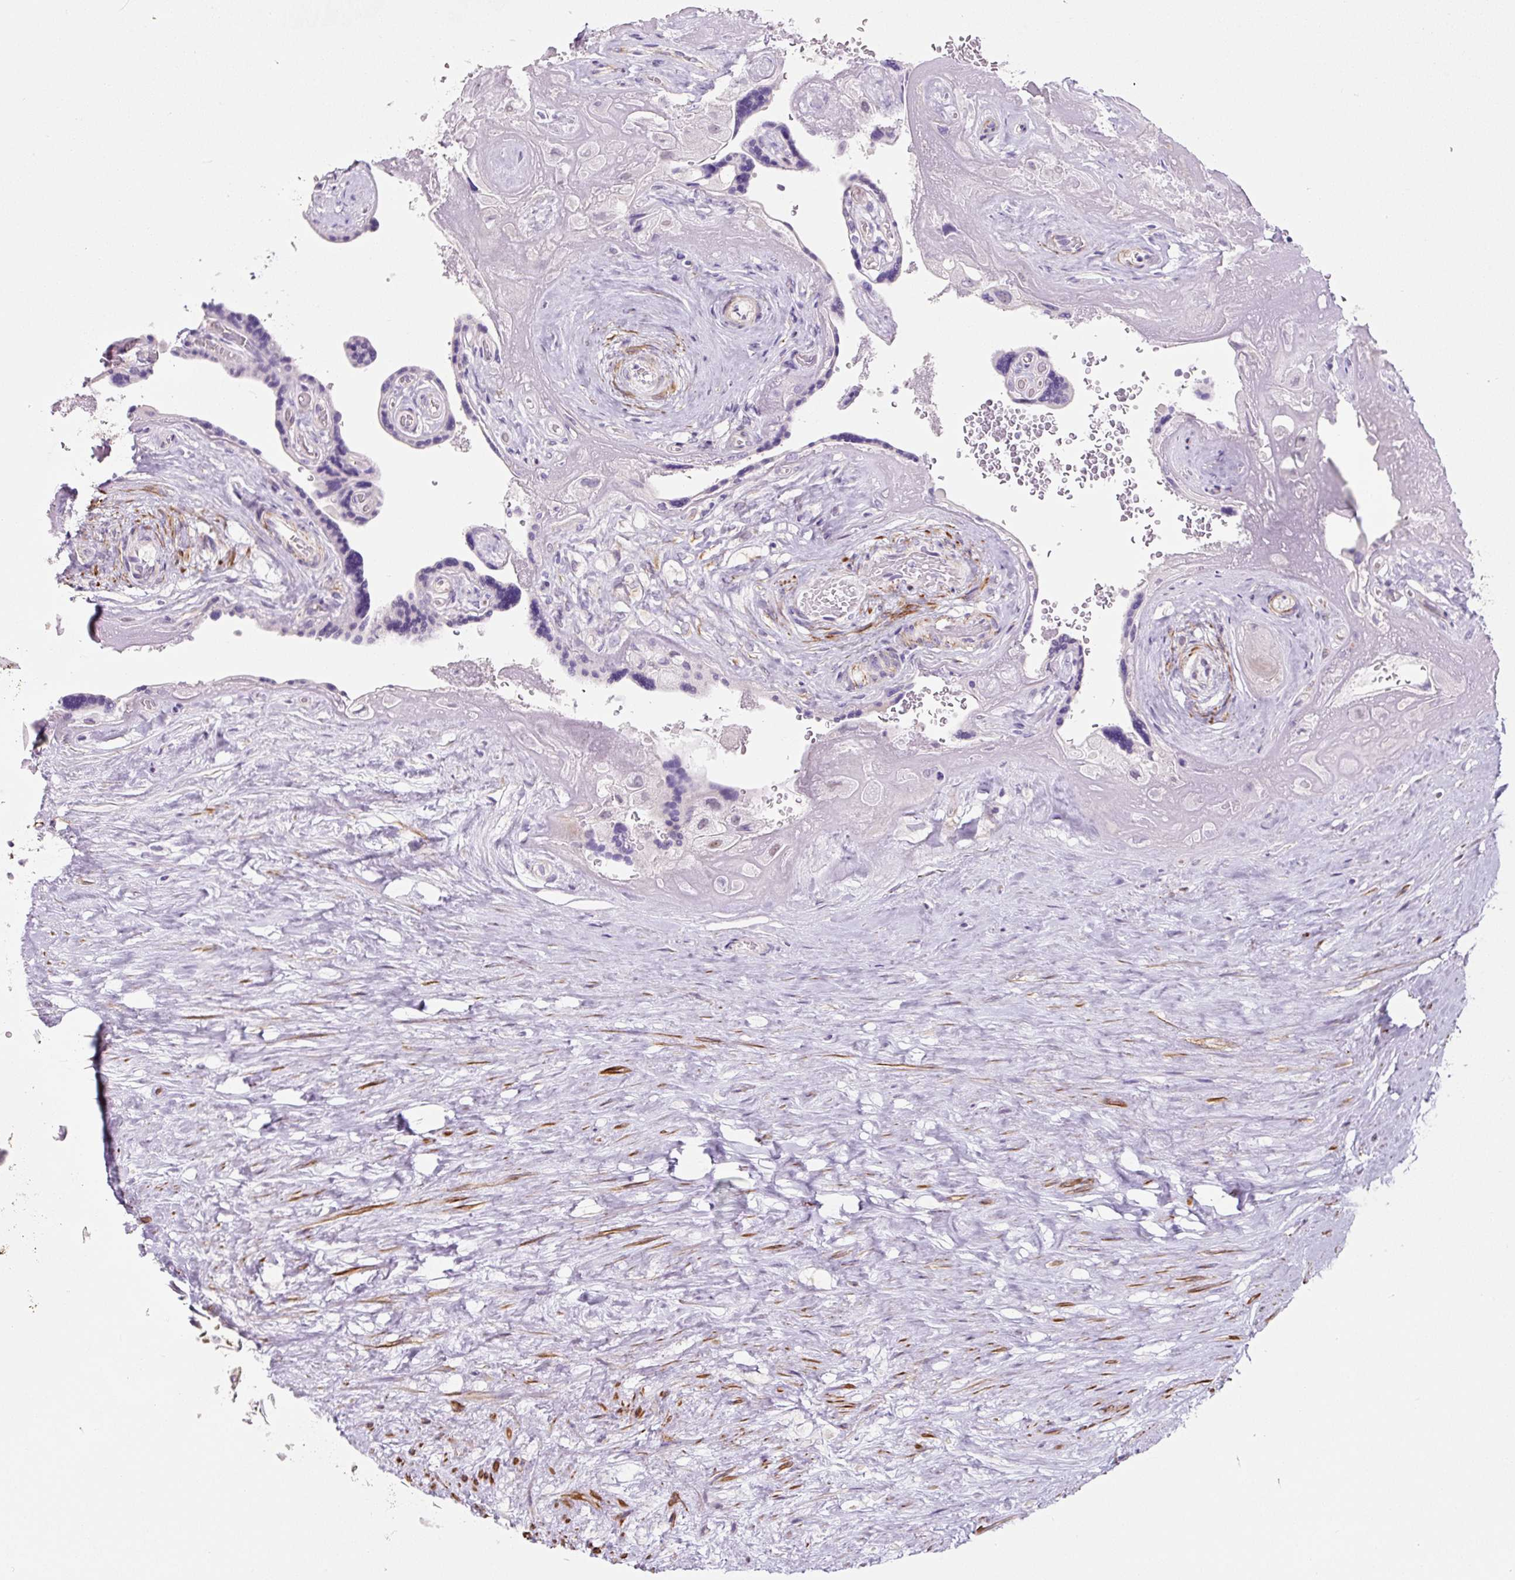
{"staining": {"intensity": "negative", "quantity": "none", "location": "none"}, "tissue": "placenta", "cell_type": "Trophoblastic cells", "image_type": "normal", "snomed": [{"axis": "morphology", "description": "Normal tissue, NOS"}, {"axis": "topography", "description": "Placenta"}], "caption": "IHC photomicrograph of unremarkable placenta: human placenta stained with DAB shows no significant protein positivity in trophoblastic cells.", "gene": "CCL25", "patient": {"sex": "female", "age": 32}}